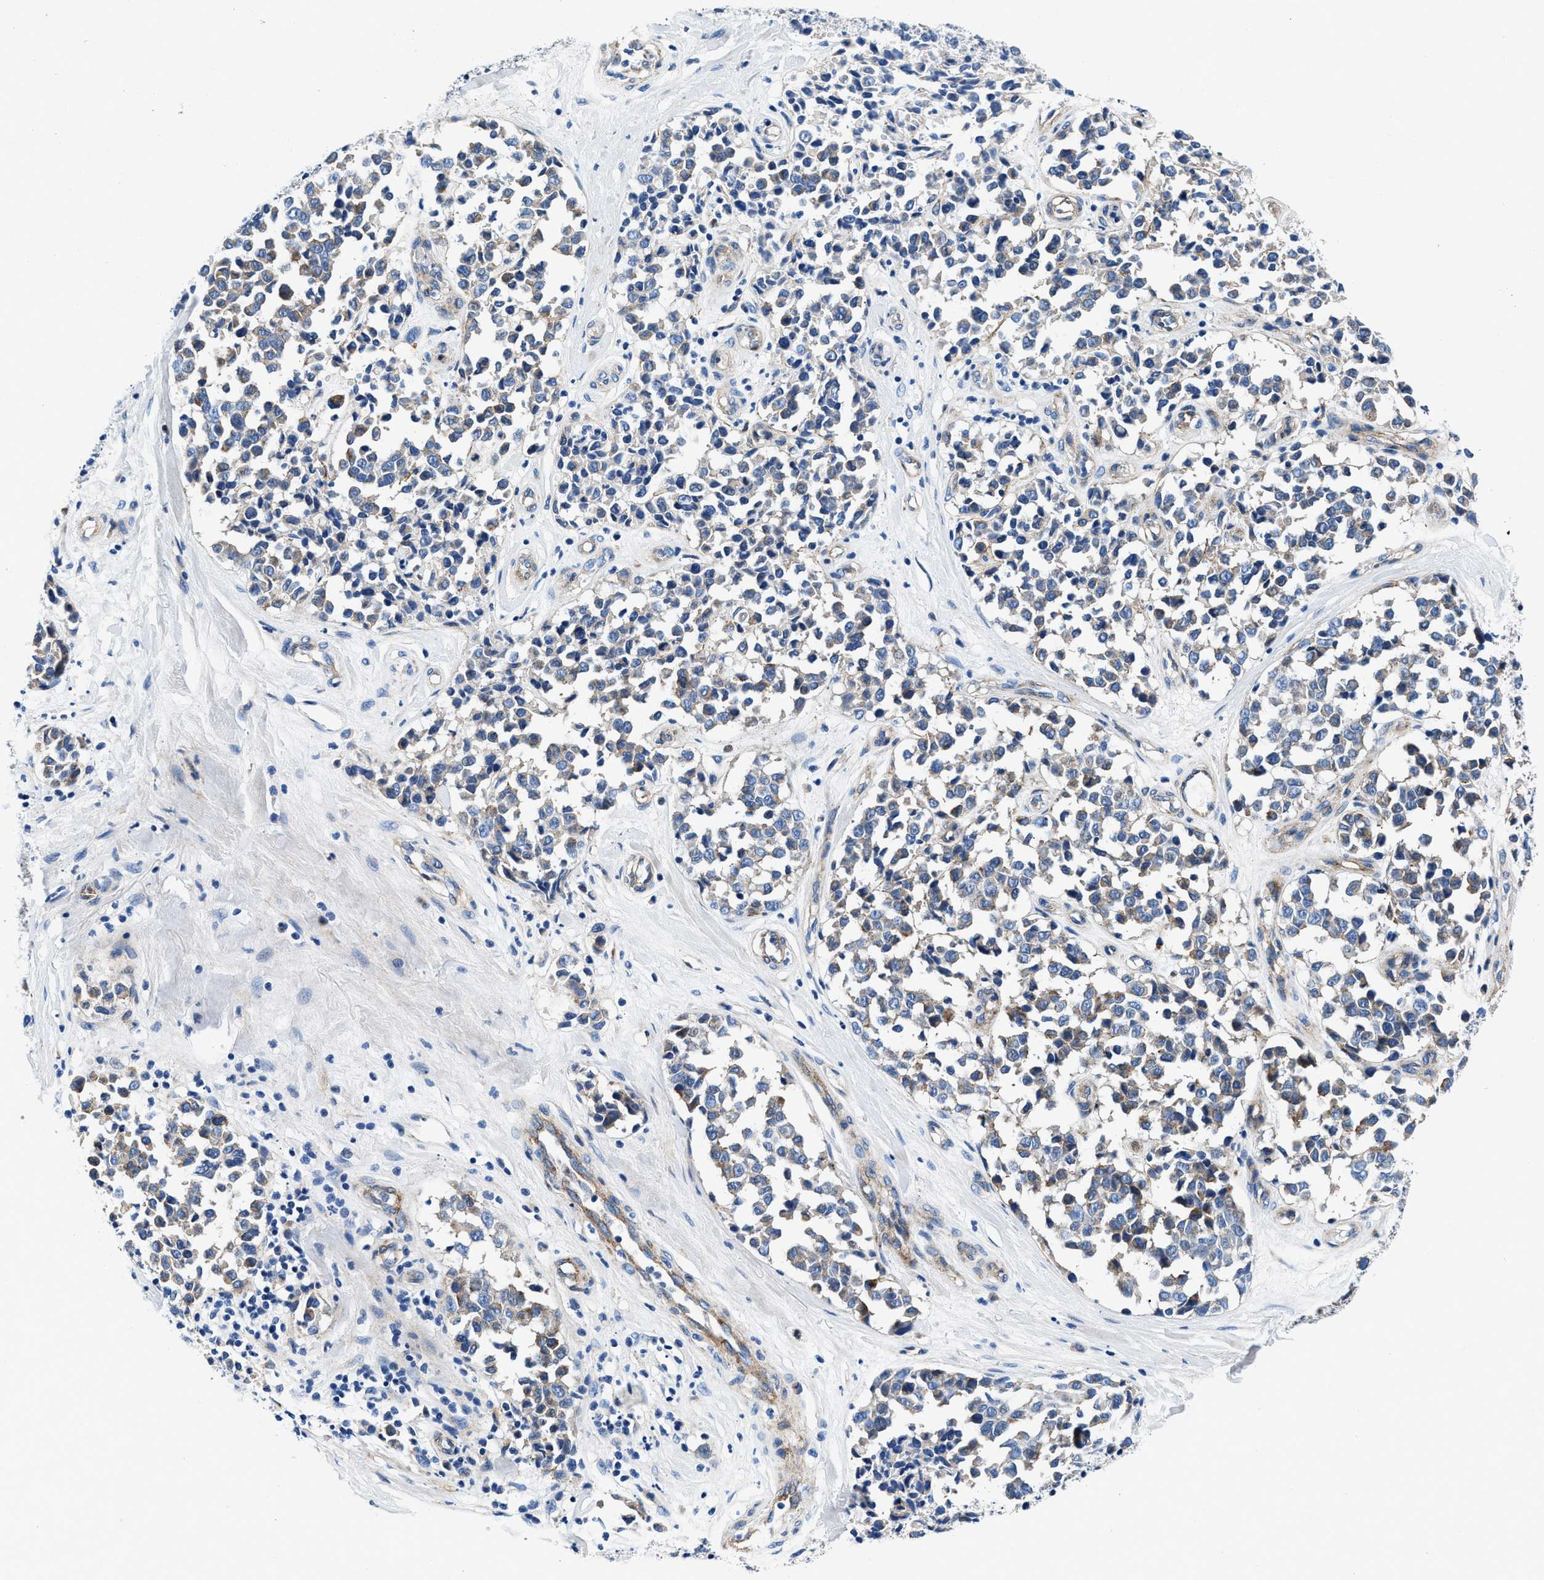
{"staining": {"intensity": "moderate", "quantity": "<25%", "location": "cytoplasmic/membranous"}, "tissue": "melanoma", "cell_type": "Tumor cells", "image_type": "cancer", "snomed": [{"axis": "morphology", "description": "Malignant melanoma, NOS"}, {"axis": "topography", "description": "Skin"}], "caption": "The histopathology image reveals immunohistochemical staining of malignant melanoma. There is moderate cytoplasmic/membranous staining is seen in about <25% of tumor cells.", "gene": "DAG1", "patient": {"sex": "female", "age": 64}}